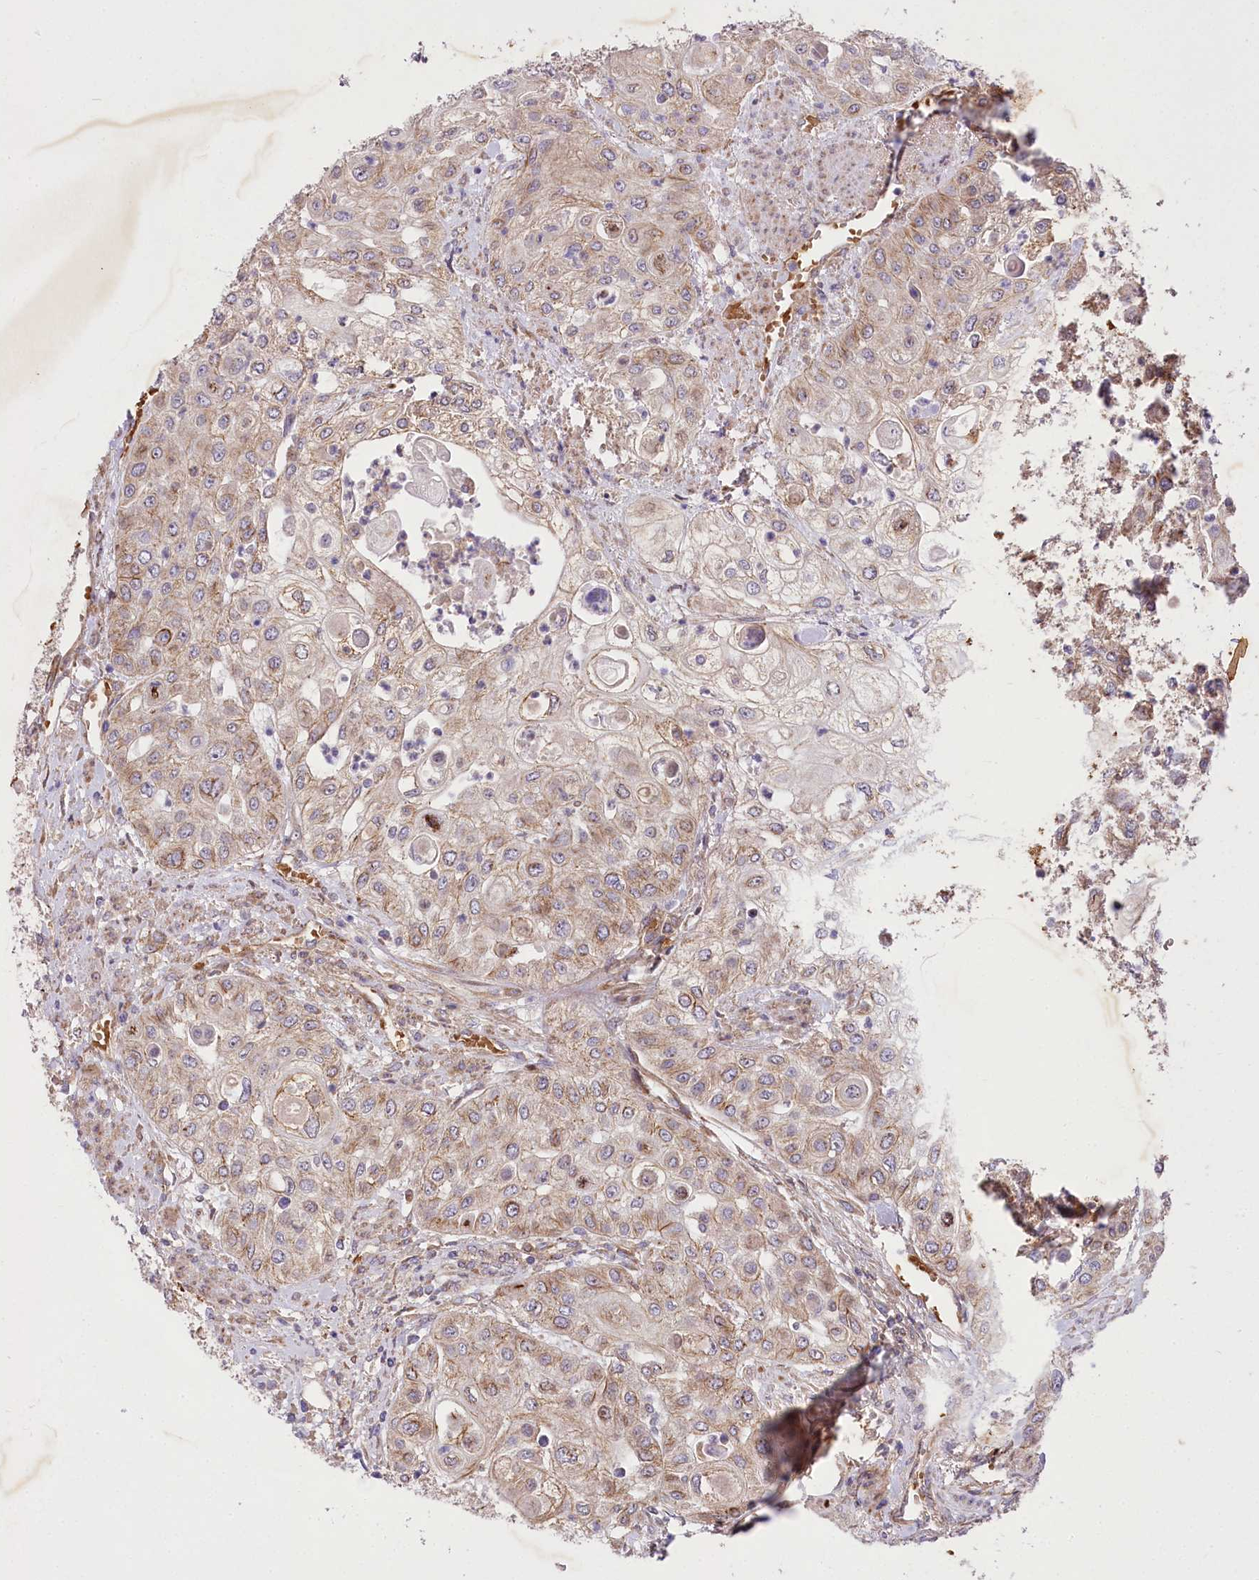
{"staining": {"intensity": "moderate", "quantity": ">75%", "location": "cytoplasmic/membranous"}, "tissue": "urothelial cancer", "cell_type": "Tumor cells", "image_type": "cancer", "snomed": [{"axis": "morphology", "description": "Urothelial carcinoma, High grade"}, {"axis": "topography", "description": "Urinary bladder"}], "caption": "Protein expression analysis of urothelial cancer shows moderate cytoplasmic/membranous staining in approximately >75% of tumor cells.", "gene": "TRUB1", "patient": {"sex": "female", "age": 79}}